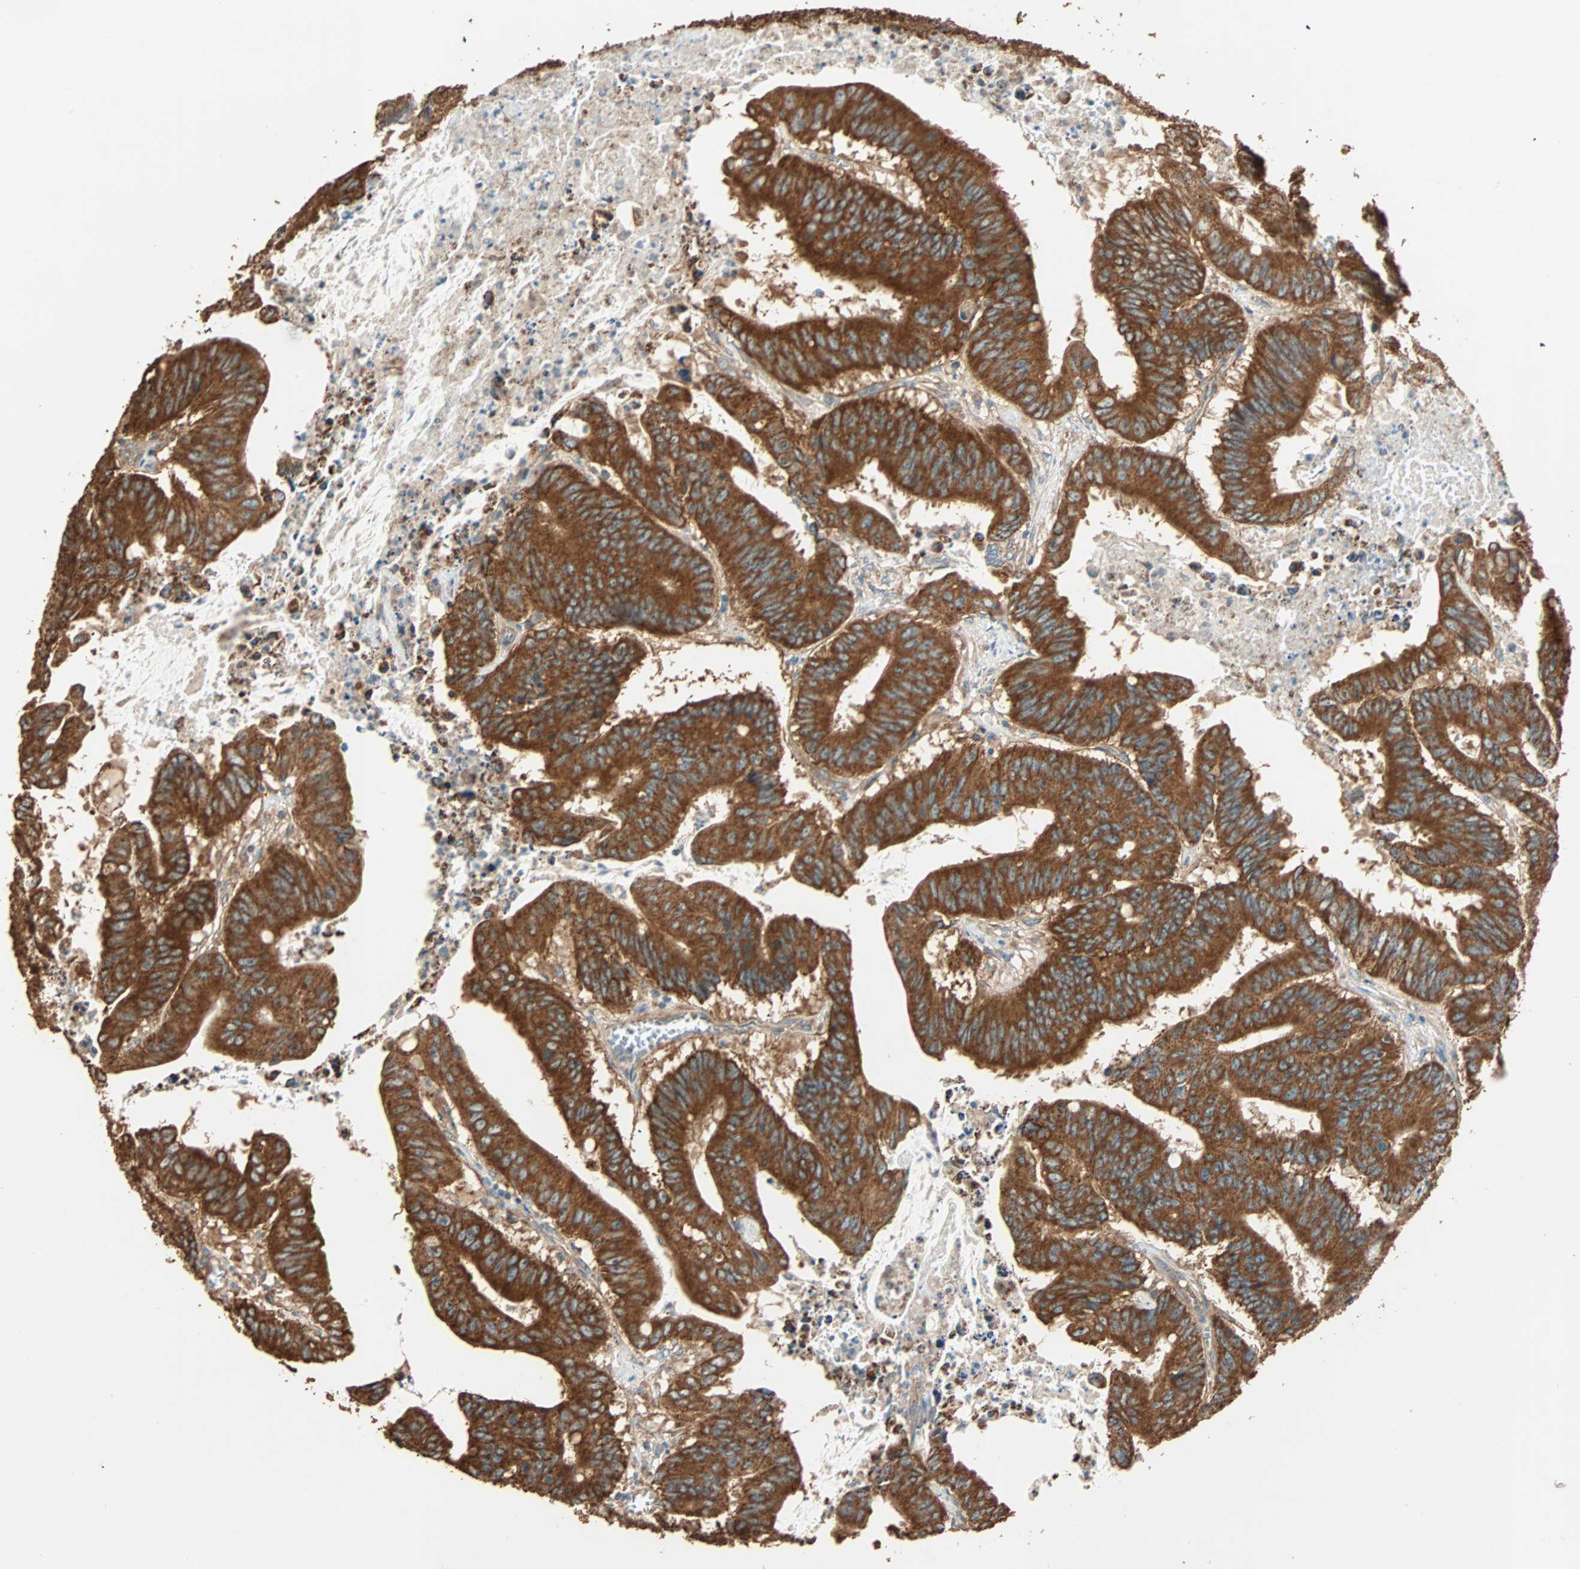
{"staining": {"intensity": "strong", "quantity": ">75%", "location": "cytoplasmic/membranous"}, "tissue": "colorectal cancer", "cell_type": "Tumor cells", "image_type": "cancer", "snomed": [{"axis": "morphology", "description": "Adenocarcinoma, NOS"}, {"axis": "topography", "description": "Colon"}], "caption": "The immunohistochemical stain highlights strong cytoplasmic/membranous expression in tumor cells of colorectal cancer tissue. (Brightfield microscopy of DAB IHC at high magnification).", "gene": "EIF4G2", "patient": {"sex": "male", "age": 45}}